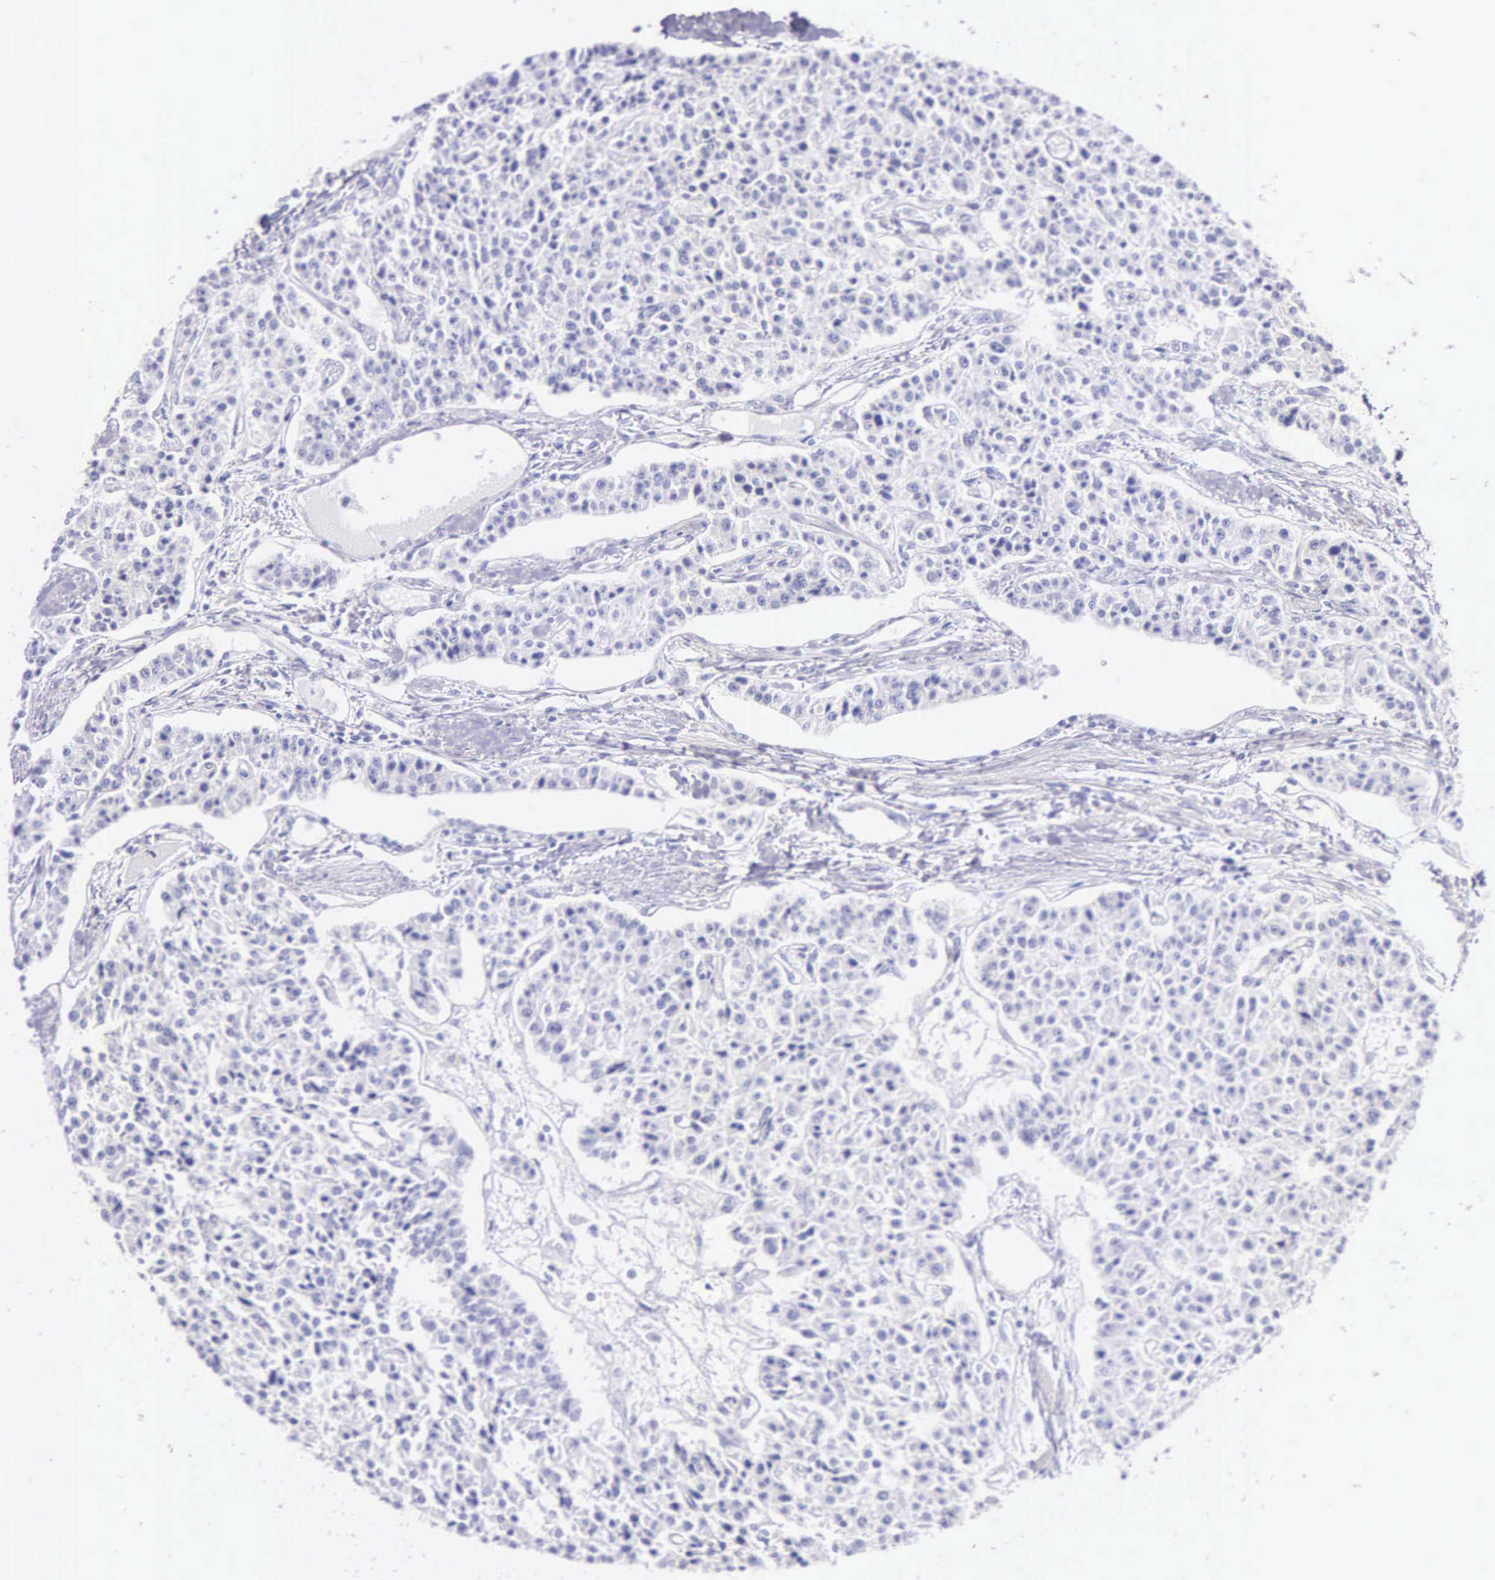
{"staining": {"intensity": "negative", "quantity": "none", "location": "none"}, "tissue": "carcinoid", "cell_type": "Tumor cells", "image_type": "cancer", "snomed": [{"axis": "morphology", "description": "Carcinoid, malignant, NOS"}, {"axis": "topography", "description": "Stomach"}], "caption": "An image of carcinoid stained for a protein reveals no brown staining in tumor cells.", "gene": "KLK3", "patient": {"sex": "female", "age": 76}}